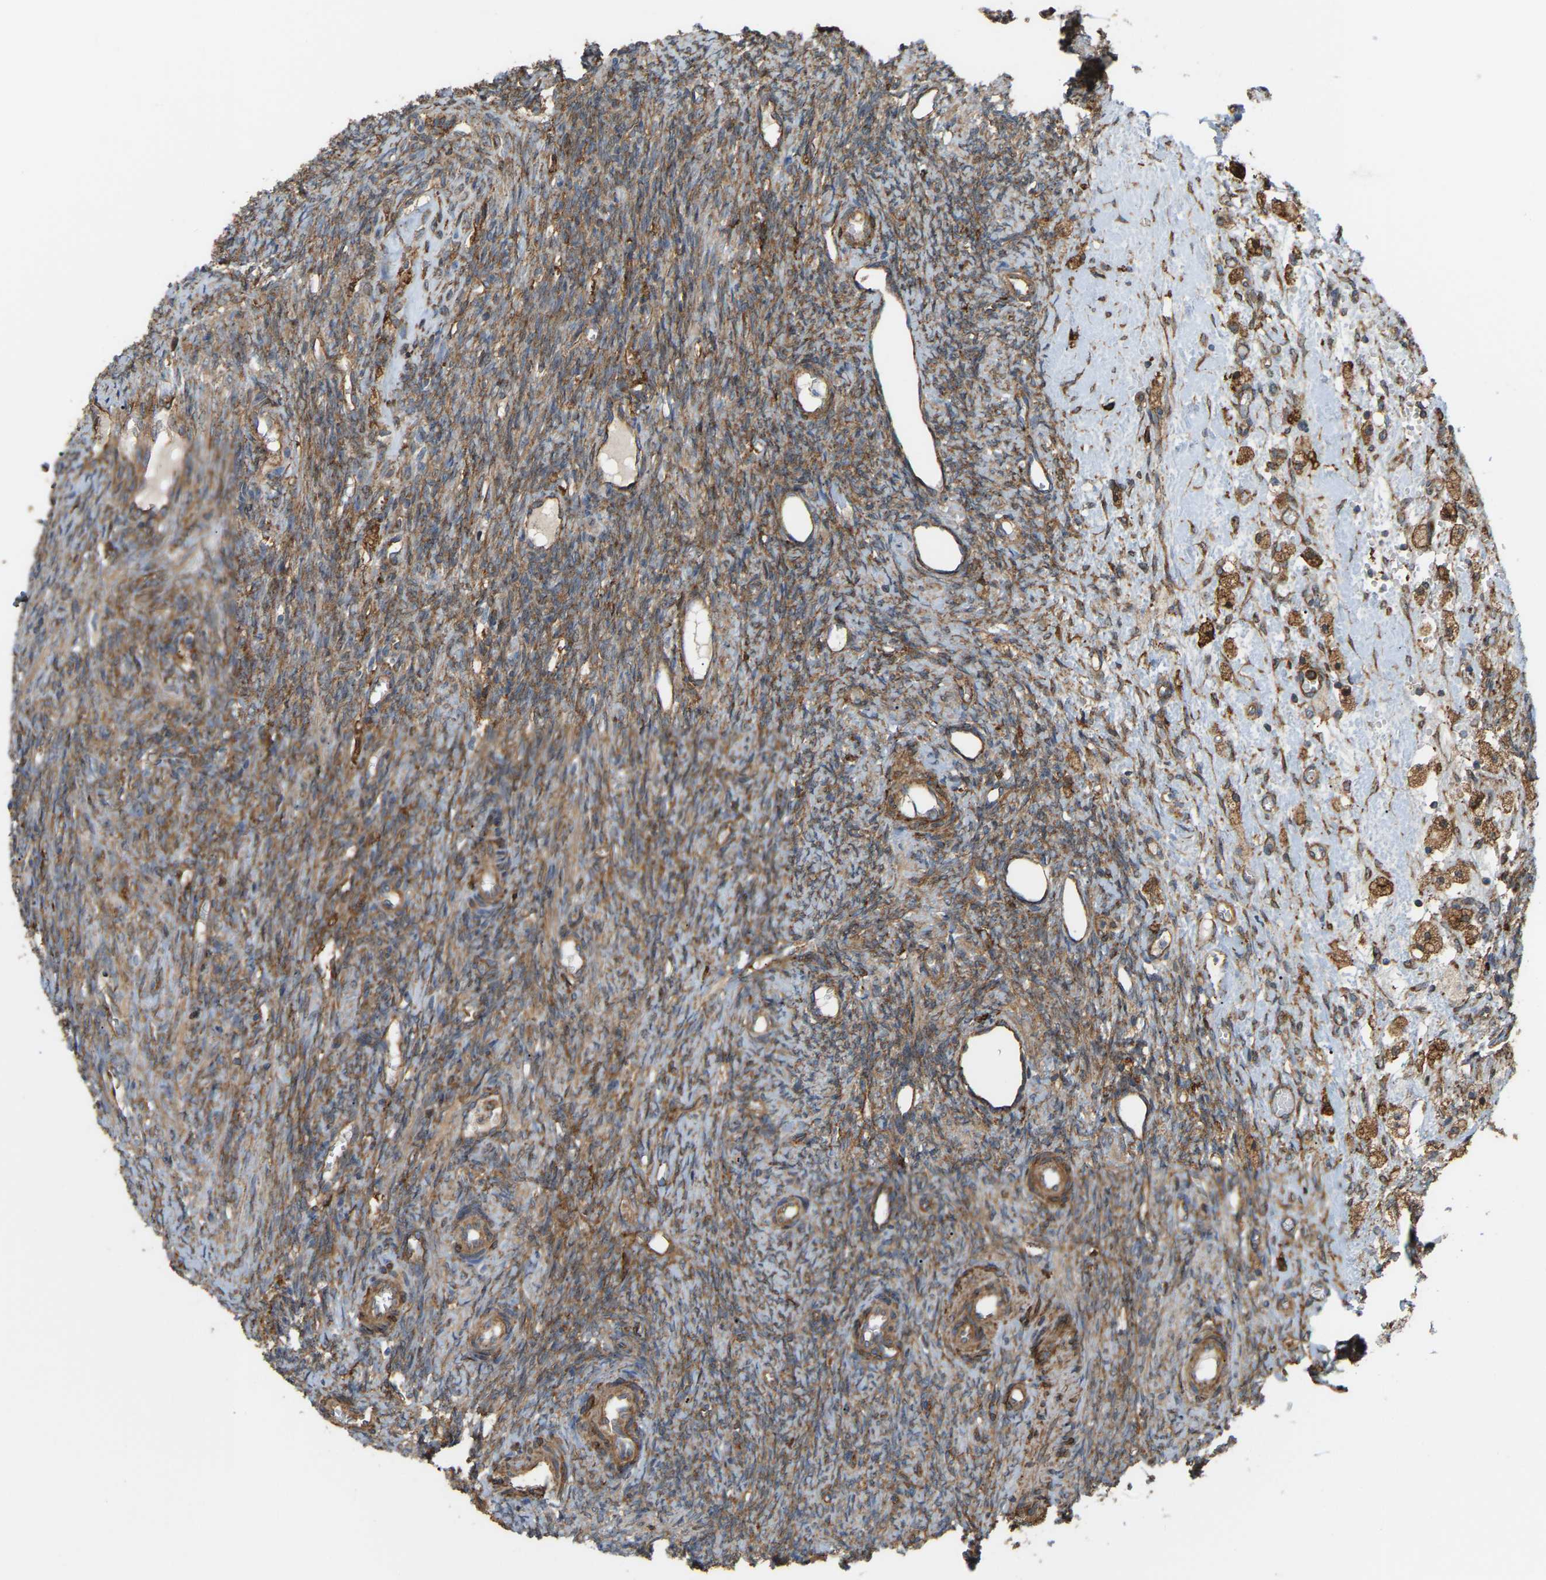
{"staining": {"intensity": "moderate", "quantity": ">75%", "location": "cytoplasmic/membranous"}, "tissue": "ovary", "cell_type": "Follicle cells", "image_type": "normal", "snomed": [{"axis": "morphology", "description": "Normal tissue, NOS"}, {"axis": "topography", "description": "Ovary"}], "caption": "Human ovary stained for a protein (brown) shows moderate cytoplasmic/membranous positive positivity in approximately >75% of follicle cells.", "gene": "PICALM", "patient": {"sex": "female", "age": 41}}